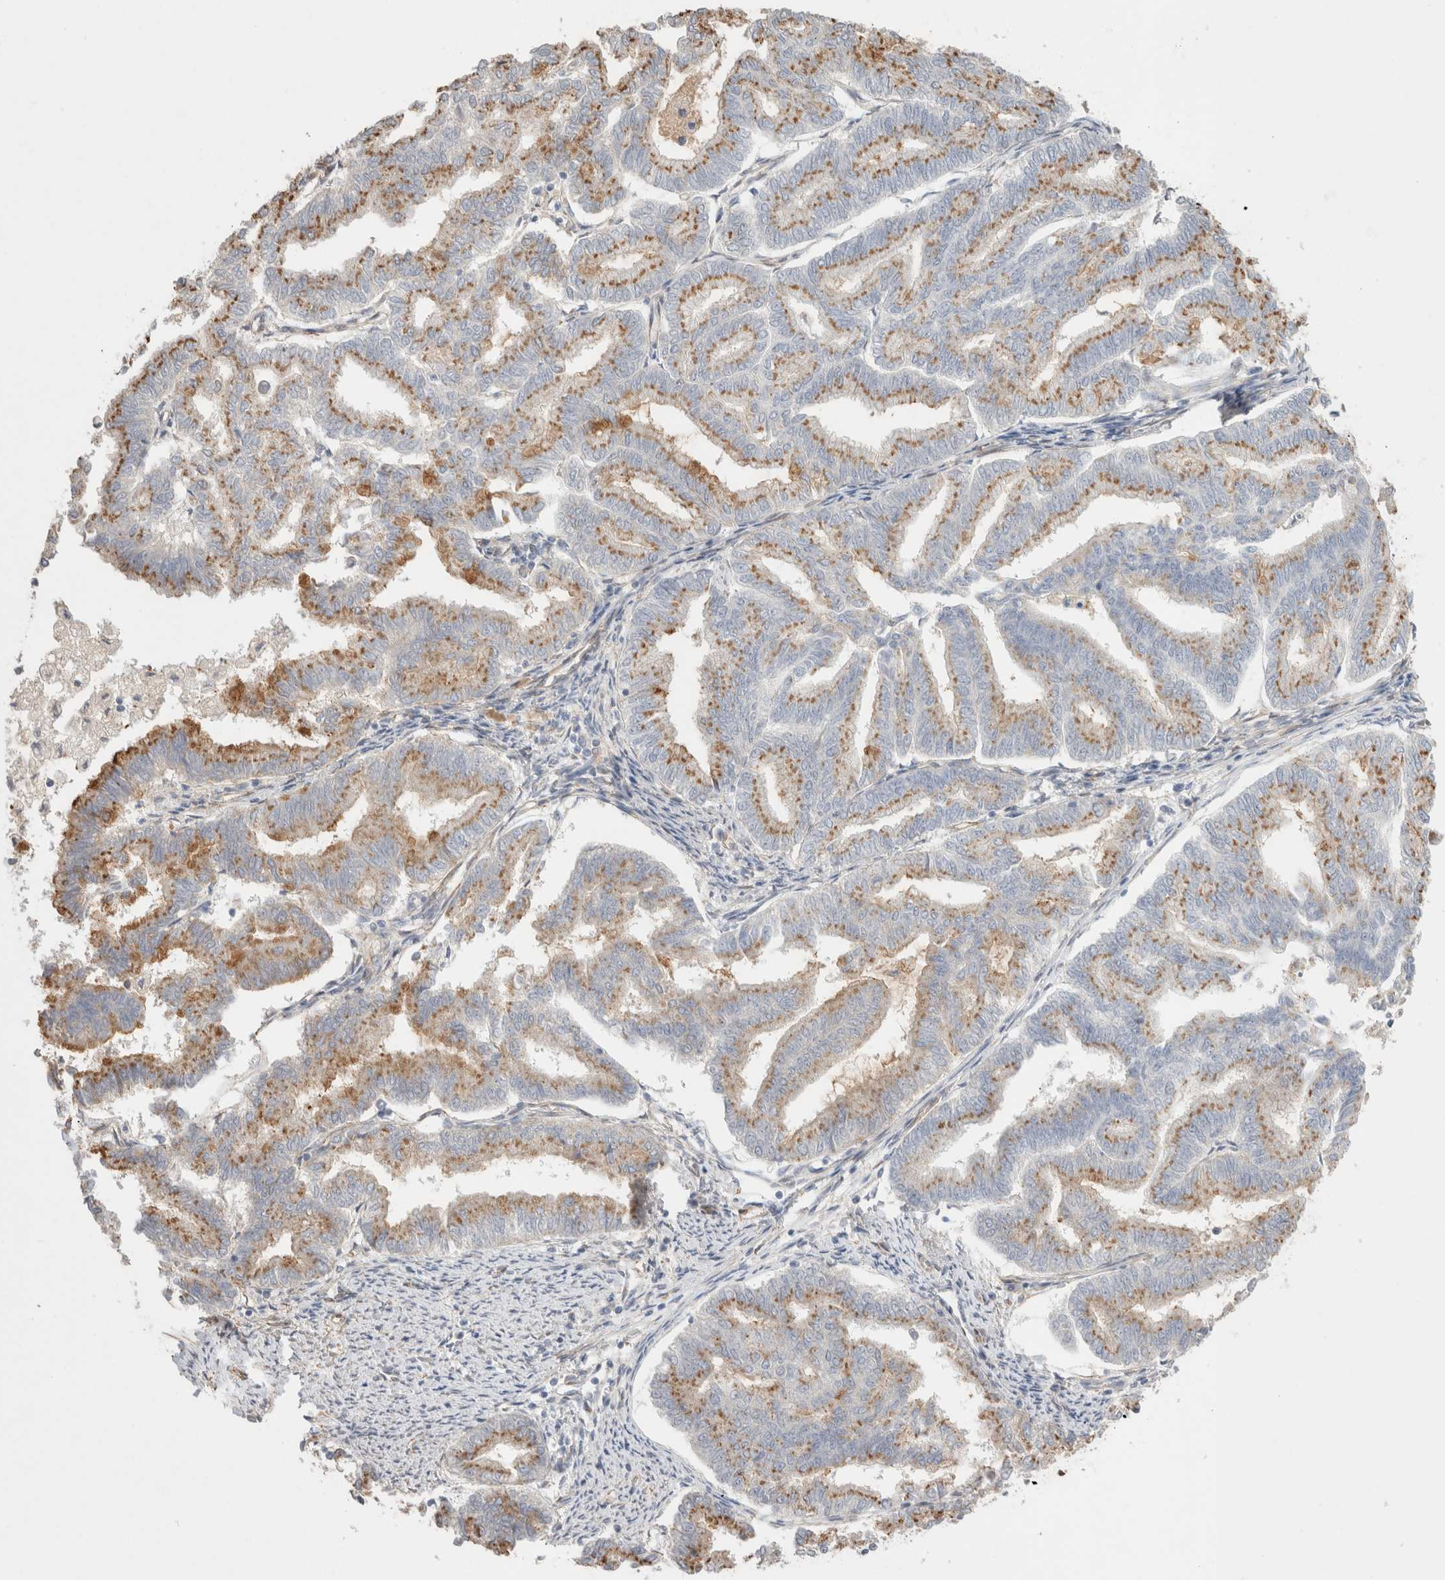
{"staining": {"intensity": "moderate", "quantity": ">75%", "location": "cytoplasmic/membranous"}, "tissue": "endometrial cancer", "cell_type": "Tumor cells", "image_type": "cancer", "snomed": [{"axis": "morphology", "description": "Adenocarcinoma, NOS"}, {"axis": "topography", "description": "Endometrium"}], "caption": "Moderate cytoplasmic/membranous expression for a protein is seen in about >75% of tumor cells of adenocarcinoma (endometrial) using immunohistochemistry (IHC).", "gene": "CAAP1", "patient": {"sex": "female", "age": 79}}